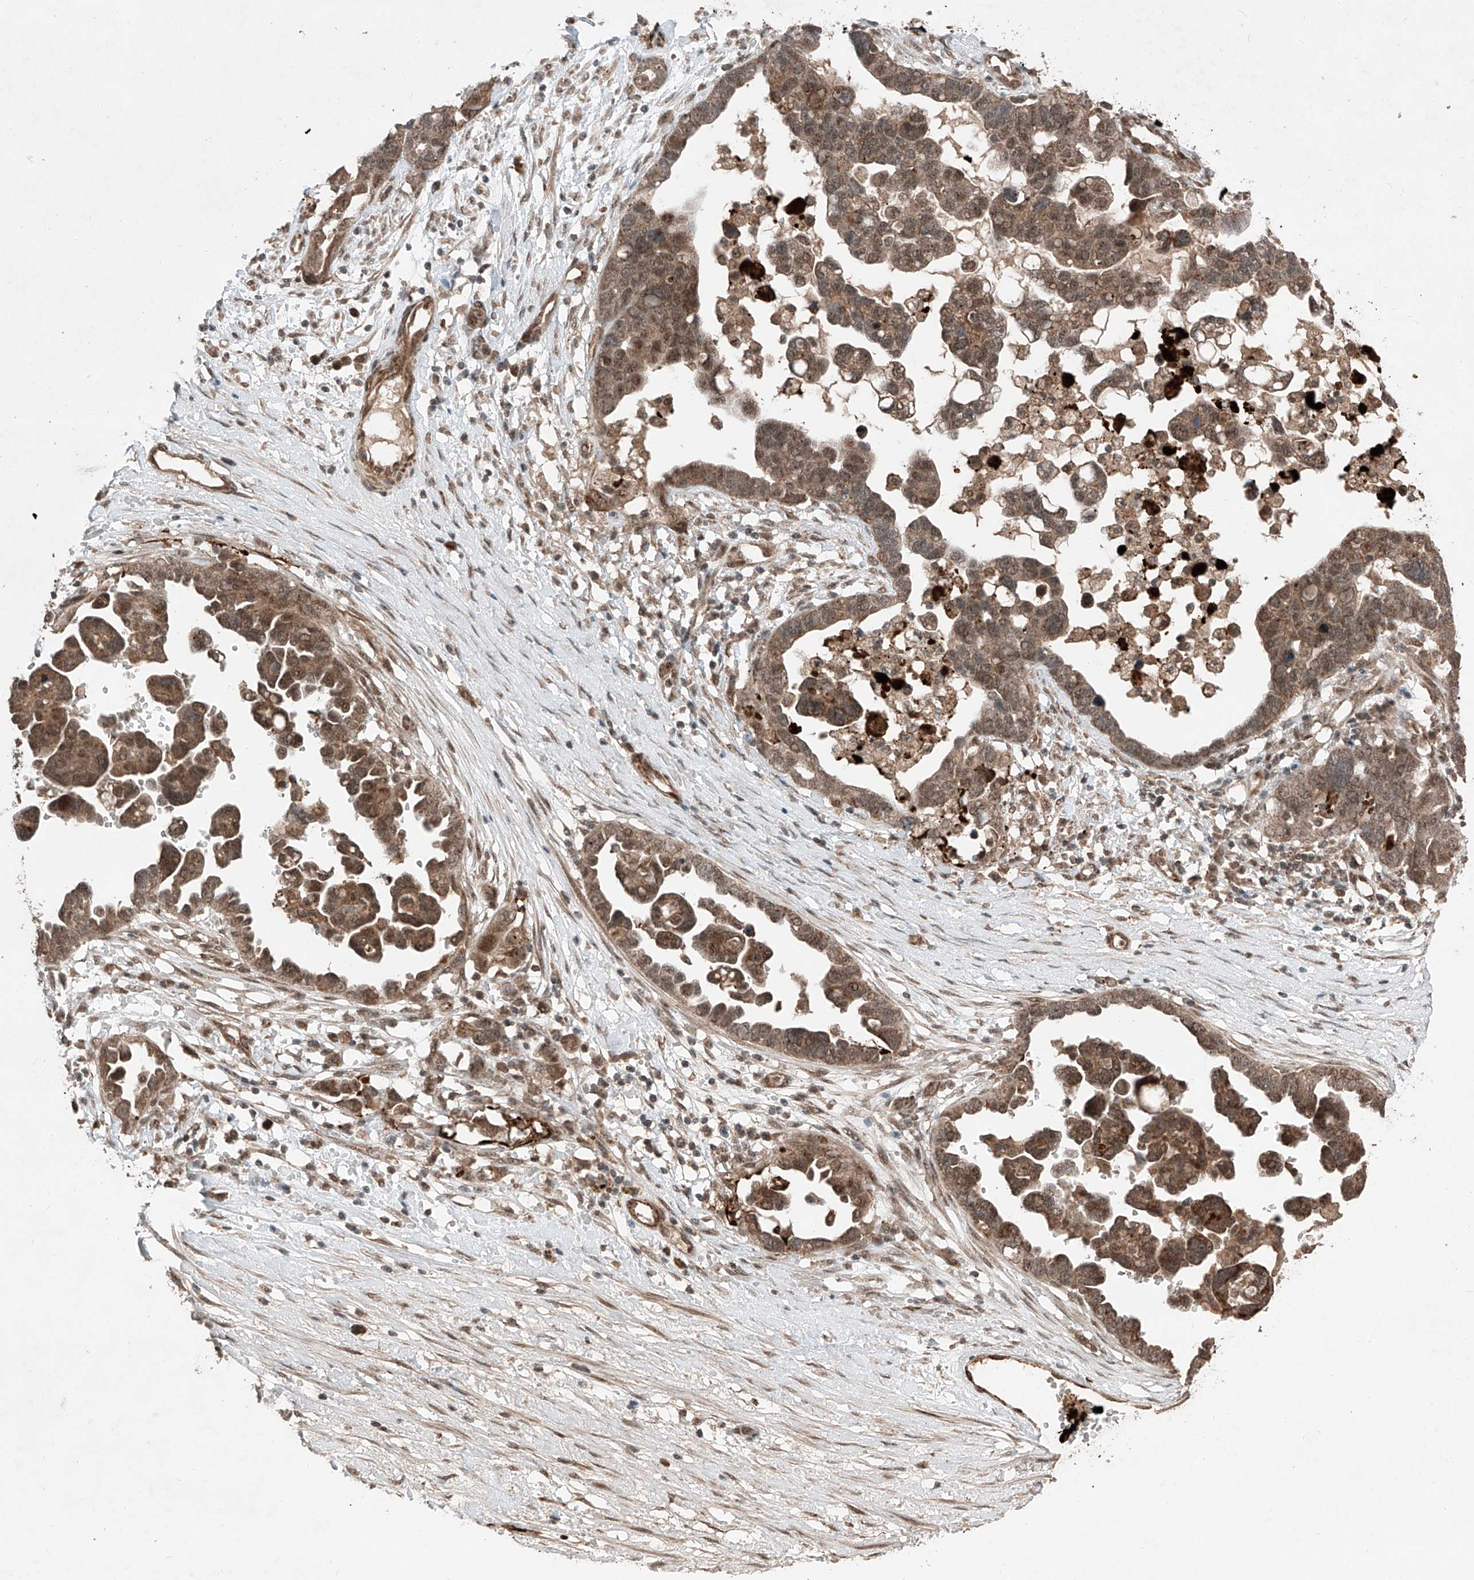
{"staining": {"intensity": "moderate", "quantity": ">75%", "location": "cytoplasmic/membranous,nuclear"}, "tissue": "ovarian cancer", "cell_type": "Tumor cells", "image_type": "cancer", "snomed": [{"axis": "morphology", "description": "Cystadenocarcinoma, serous, NOS"}, {"axis": "topography", "description": "Ovary"}], "caption": "The image exhibits a brown stain indicating the presence of a protein in the cytoplasmic/membranous and nuclear of tumor cells in ovarian cancer.", "gene": "ZNF620", "patient": {"sex": "female", "age": 54}}